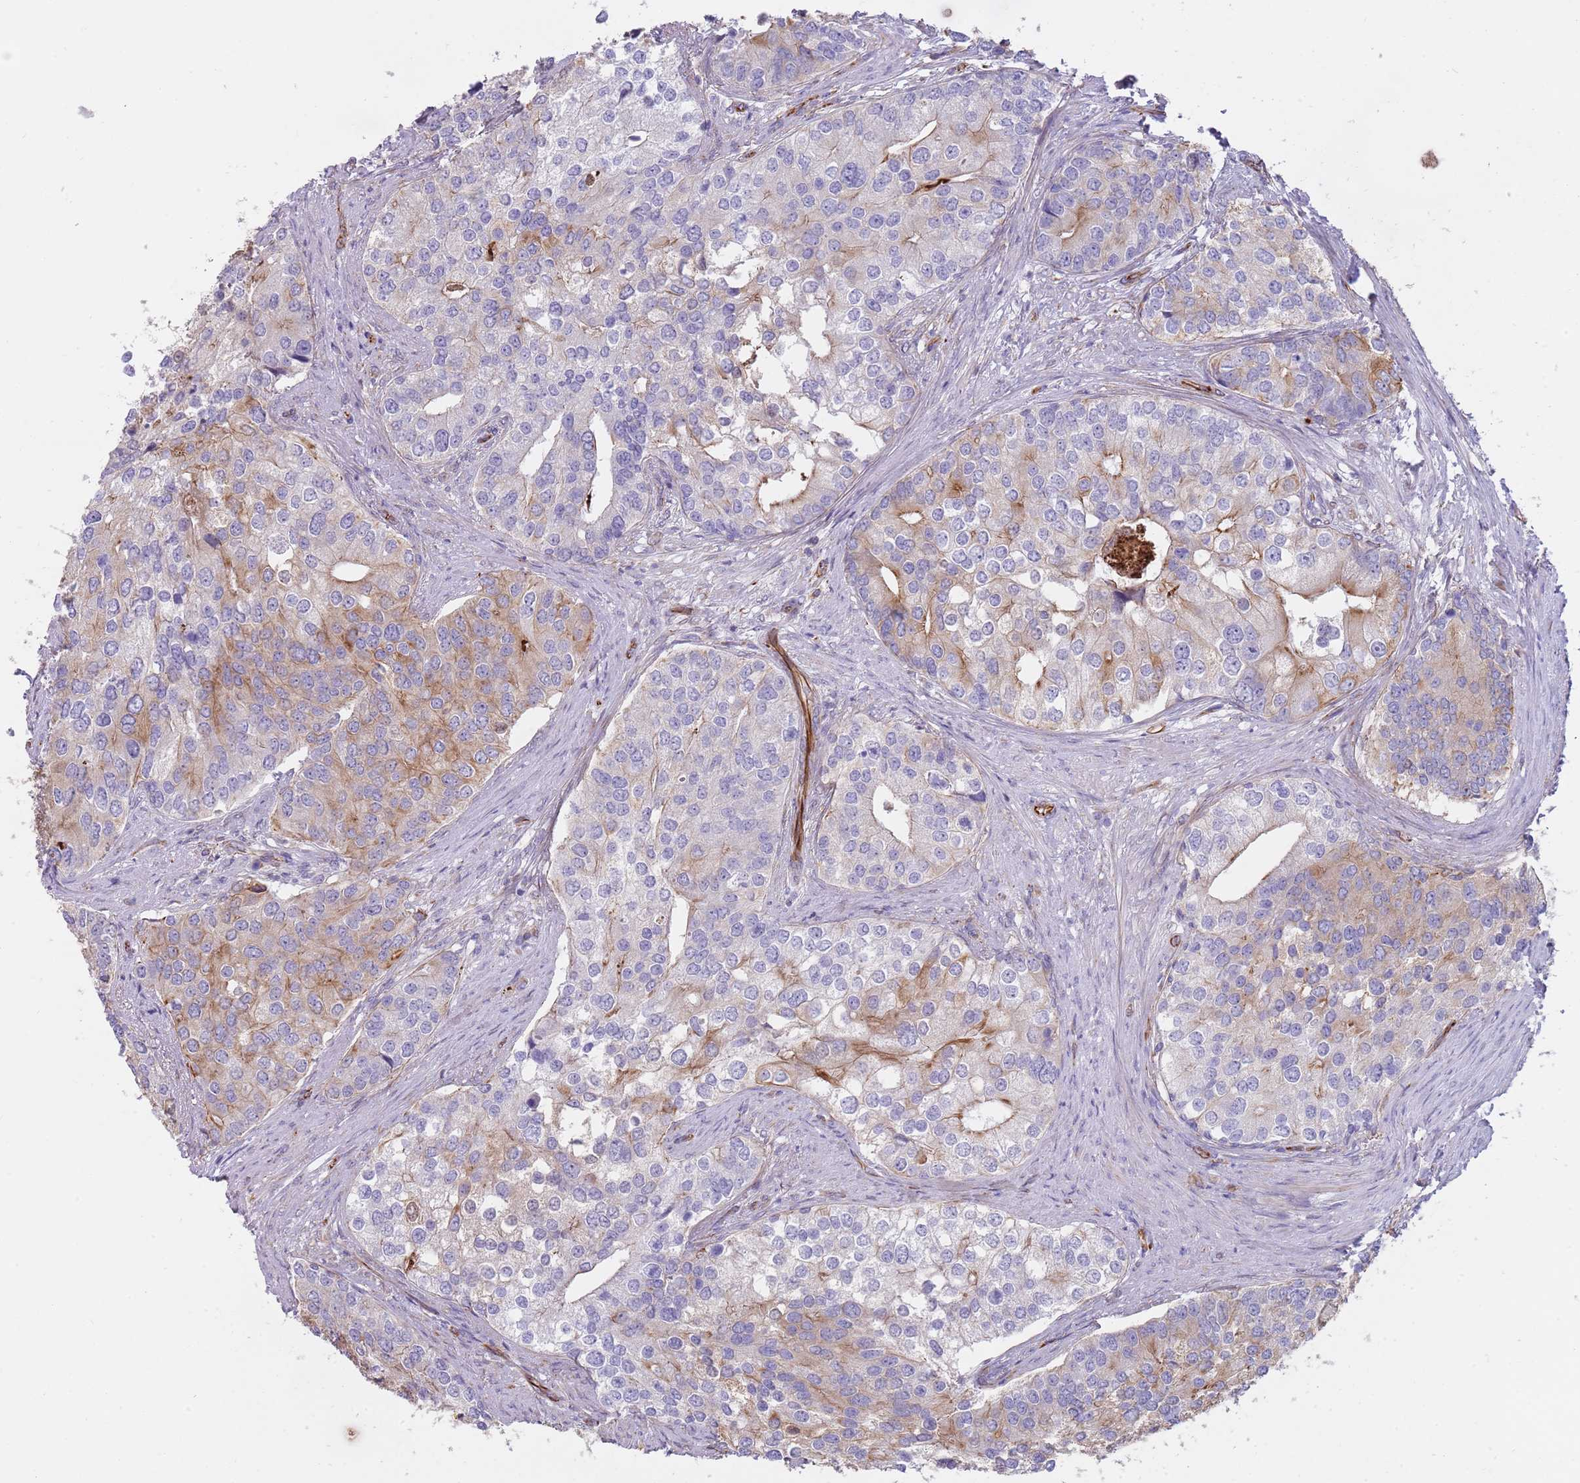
{"staining": {"intensity": "moderate", "quantity": "<25%", "location": "cytoplasmic/membranous"}, "tissue": "prostate cancer", "cell_type": "Tumor cells", "image_type": "cancer", "snomed": [{"axis": "morphology", "description": "Adenocarcinoma, High grade"}, {"axis": "topography", "description": "Prostate"}], "caption": "This micrograph shows prostate adenocarcinoma (high-grade) stained with immunohistochemistry to label a protein in brown. The cytoplasmic/membranous of tumor cells show moderate positivity for the protein. Nuclei are counter-stained blue.", "gene": "MOGAT1", "patient": {"sex": "male", "age": 62}}